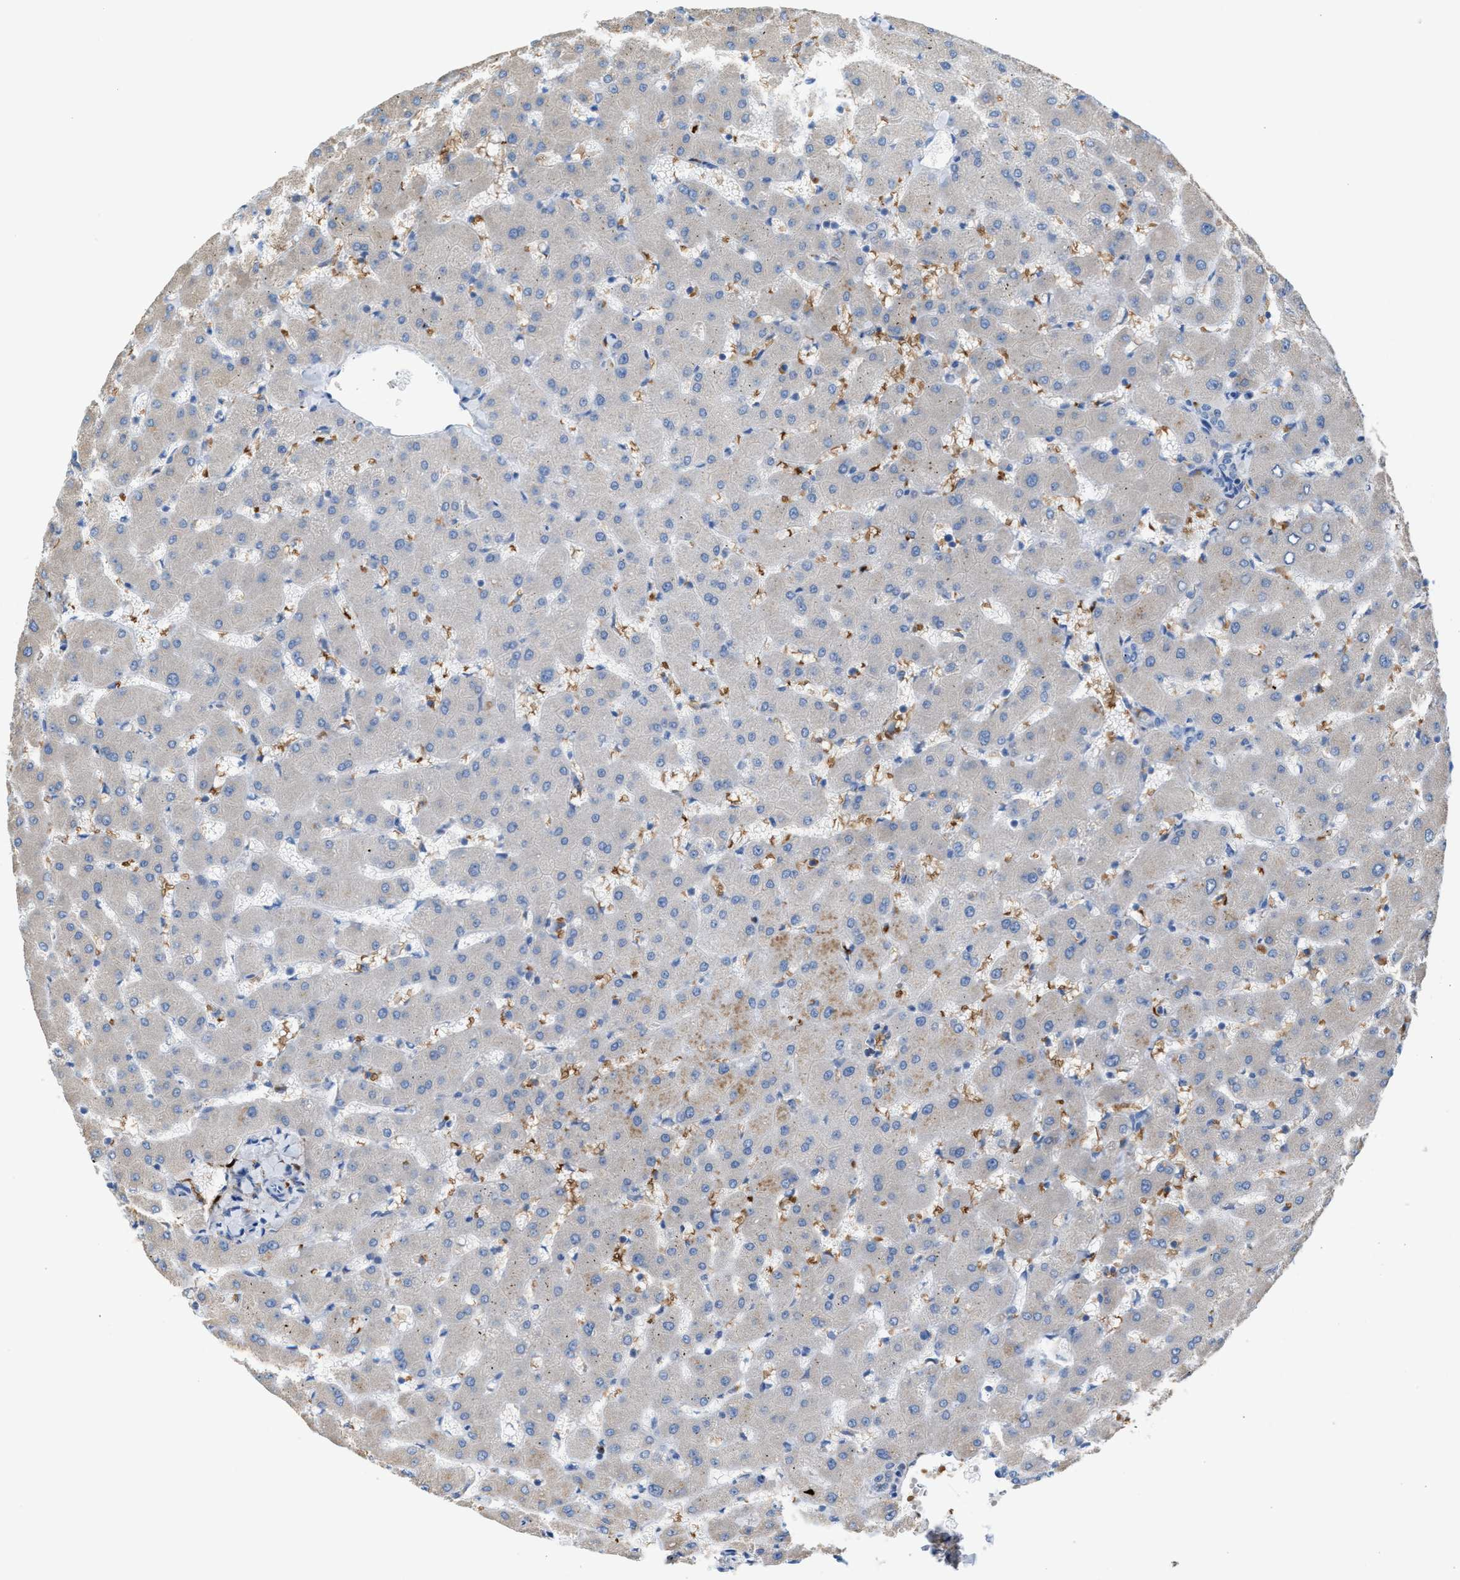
{"staining": {"intensity": "negative", "quantity": "none", "location": "none"}, "tissue": "liver", "cell_type": "Cholangiocytes", "image_type": "normal", "snomed": [{"axis": "morphology", "description": "Normal tissue, NOS"}, {"axis": "topography", "description": "Liver"}], "caption": "An image of liver stained for a protein exhibits no brown staining in cholangiocytes. (DAB (3,3'-diaminobenzidine) immunohistochemistry with hematoxylin counter stain).", "gene": "CA3", "patient": {"sex": "female", "age": 63}}